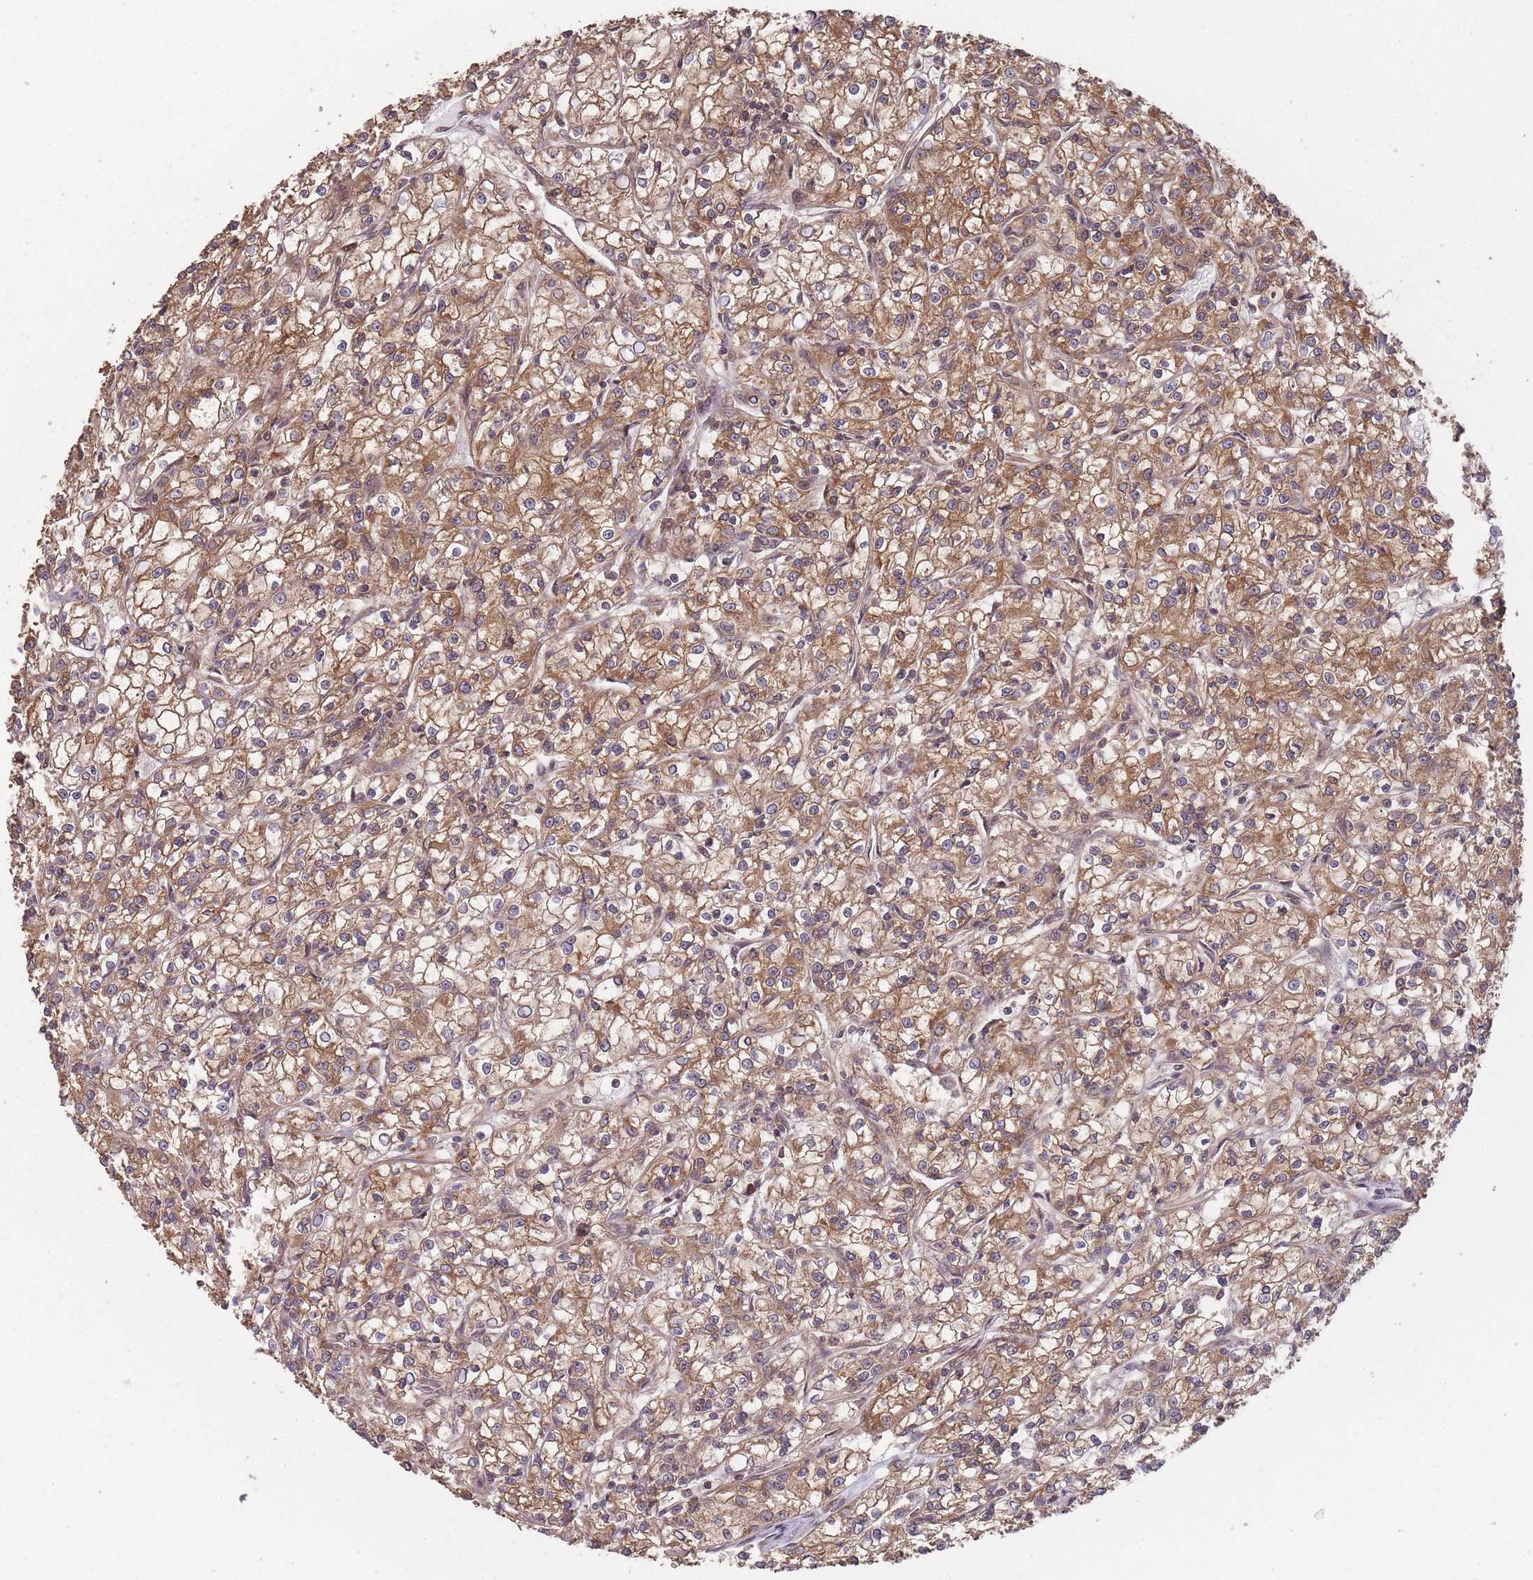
{"staining": {"intensity": "moderate", "quantity": ">75%", "location": "cytoplasmic/membranous"}, "tissue": "renal cancer", "cell_type": "Tumor cells", "image_type": "cancer", "snomed": [{"axis": "morphology", "description": "Adenocarcinoma, NOS"}, {"axis": "topography", "description": "Kidney"}], "caption": "Immunohistochemistry (IHC) of human renal cancer demonstrates medium levels of moderate cytoplasmic/membranous expression in approximately >75% of tumor cells. (DAB IHC, brown staining for protein, blue staining for nuclei).", "gene": "PPP6R3", "patient": {"sex": "female", "age": 59}}